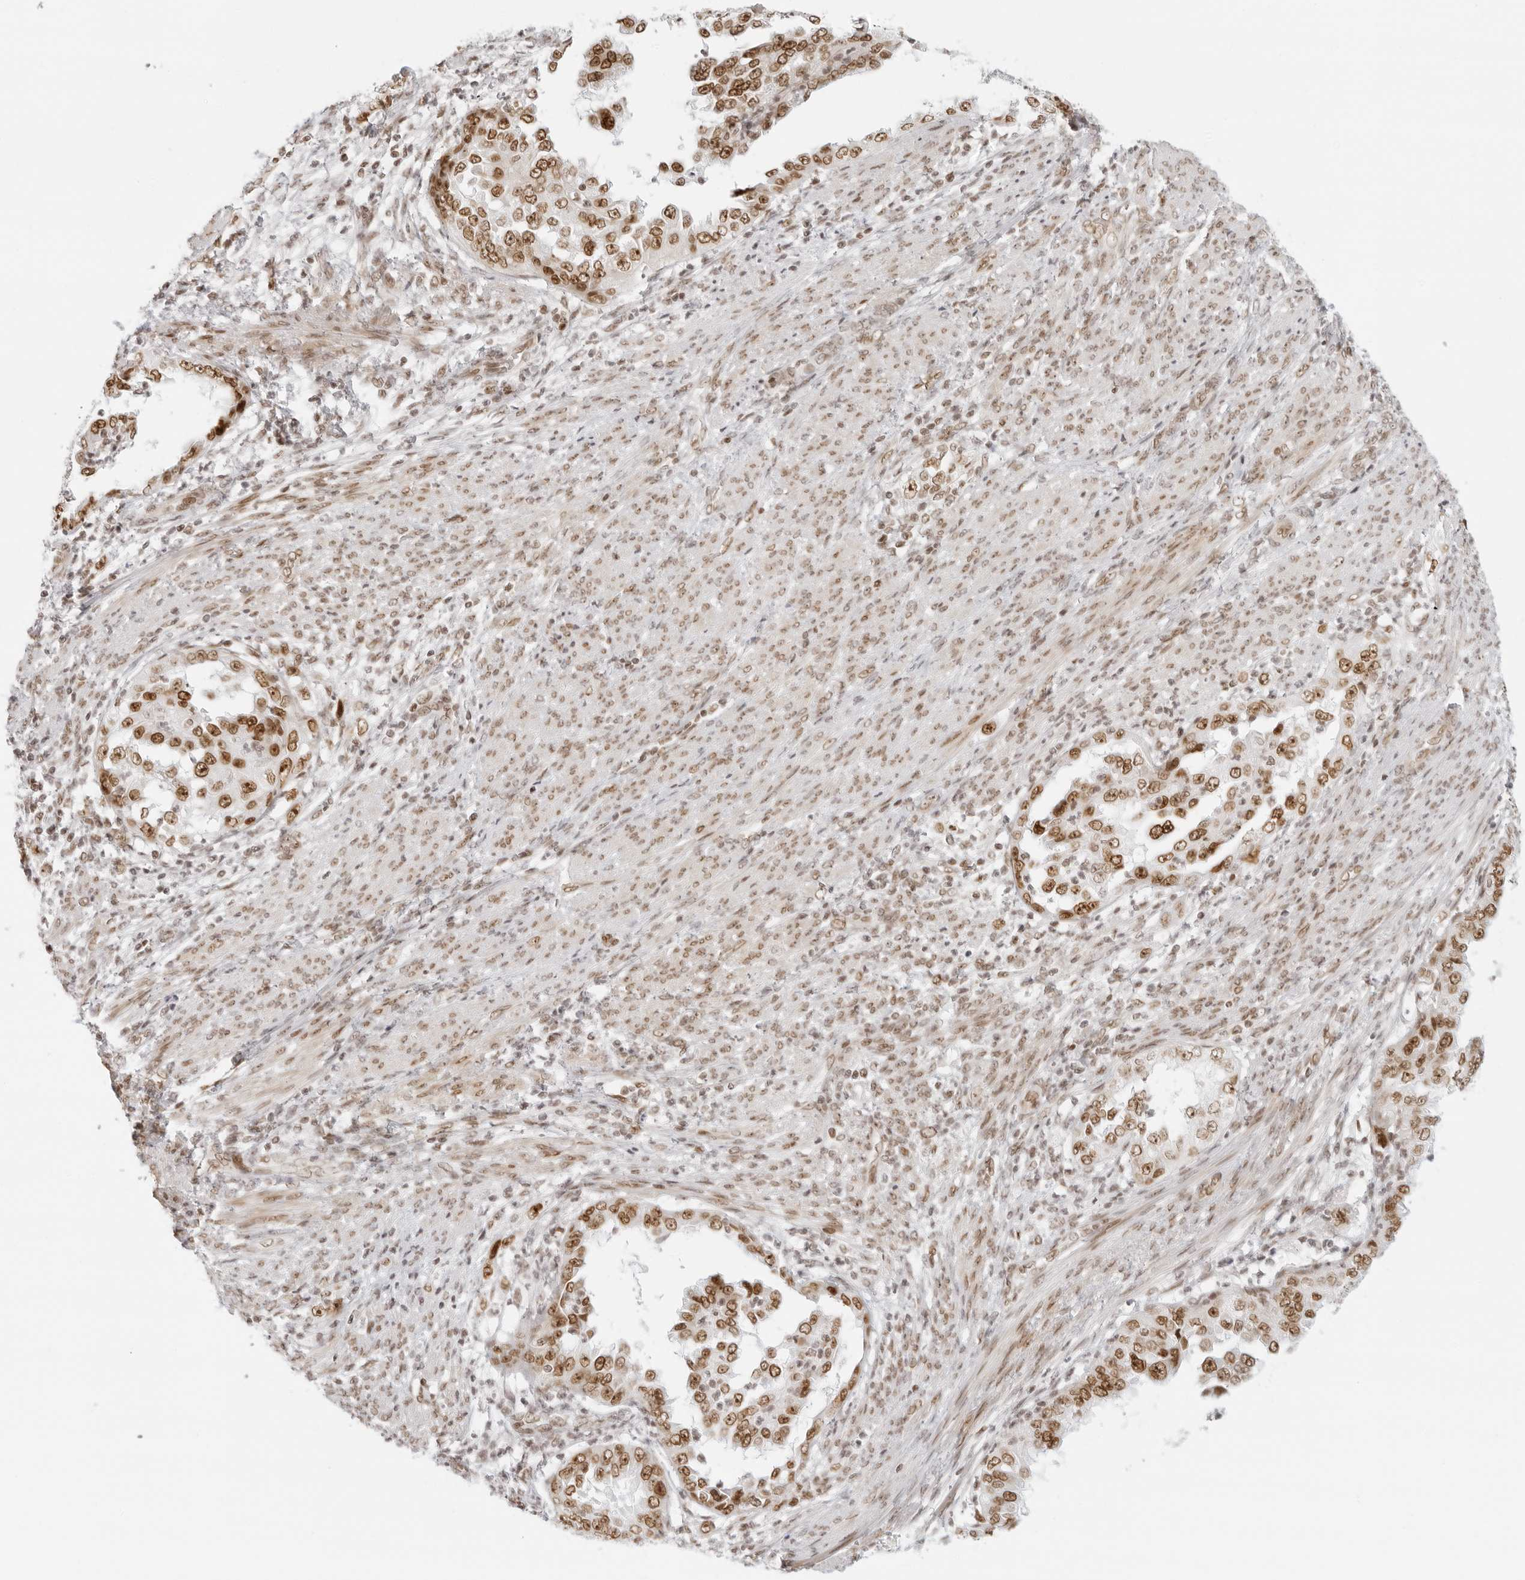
{"staining": {"intensity": "moderate", "quantity": ">75%", "location": "nuclear"}, "tissue": "endometrial cancer", "cell_type": "Tumor cells", "image_type": "cancer", "snomed": [{"axis": "morphology", "description": "Adenocarcinoma, NOS"}, {"axis": "topography", "description": "Endometrium"}], "caption": "This is a micrograph of immunohistochemistry staining of adenocarcinoma (endometrial), which shows moderate expression in the nuclear of tumor cells.", "gene": "RCC1", "patient": {"sex": "female", "age": 85}}